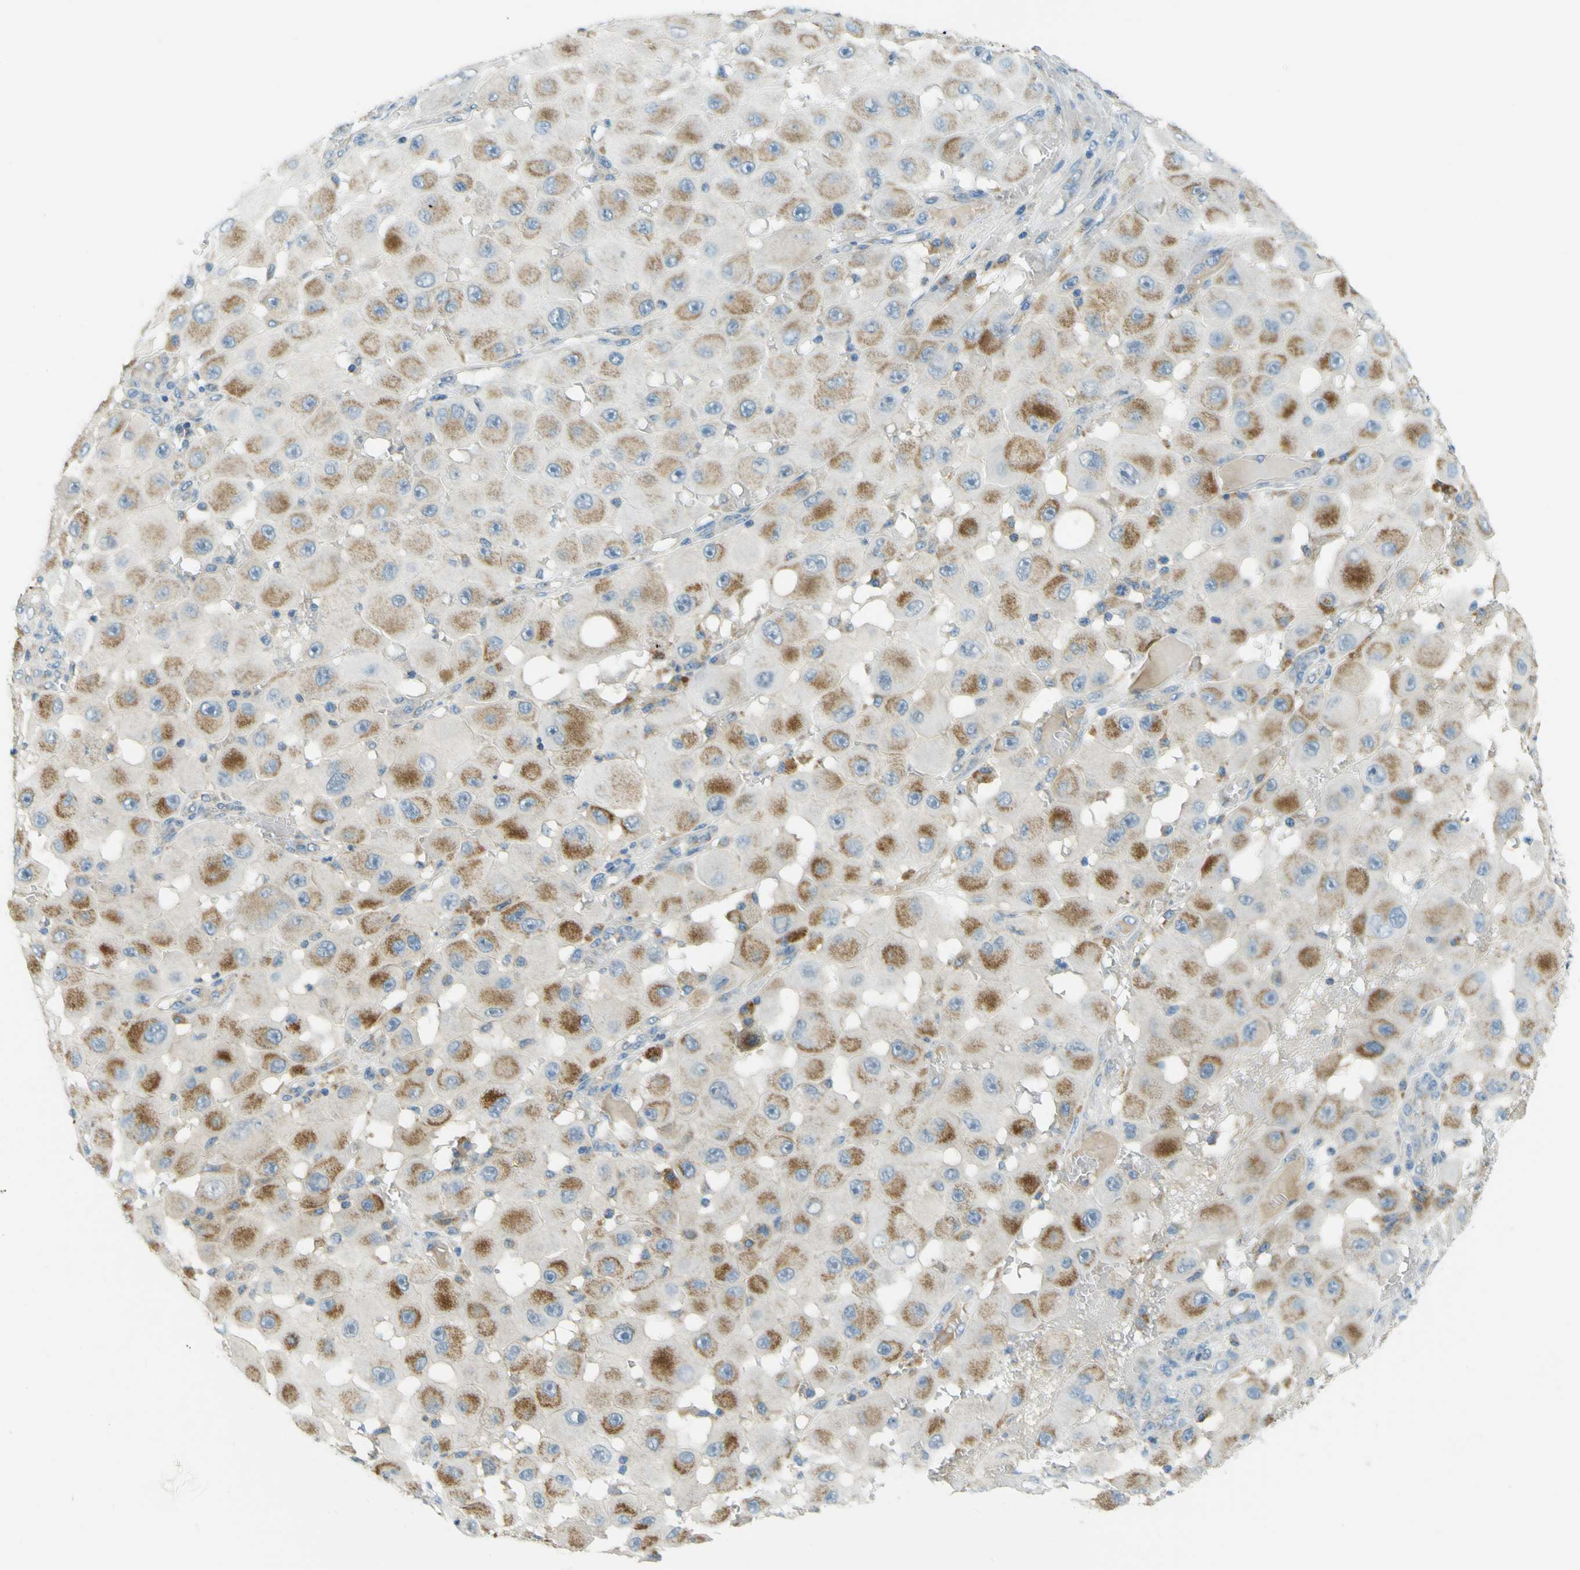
{"staining": {"intensity": "moderate", "quantity": ">75%", "location": "cytoplasmic/membranous"}, "tissue": "melanoma", "cell_type": "Tumor cells", "image_type": "cancer", "snomed": [{"axis": "morphology", "description": "Malignant melanoma, NOS"}, {"axis": "topography", "description": "Skin"}], "caption": "Brown immunohistochemical staining in malignant melanoma demonstrates moderate cytoplasmic/membranous staining in about >75% of tumor cells.", "gene": "FKTN", "patient": {"sex": "female", "age": 81}}